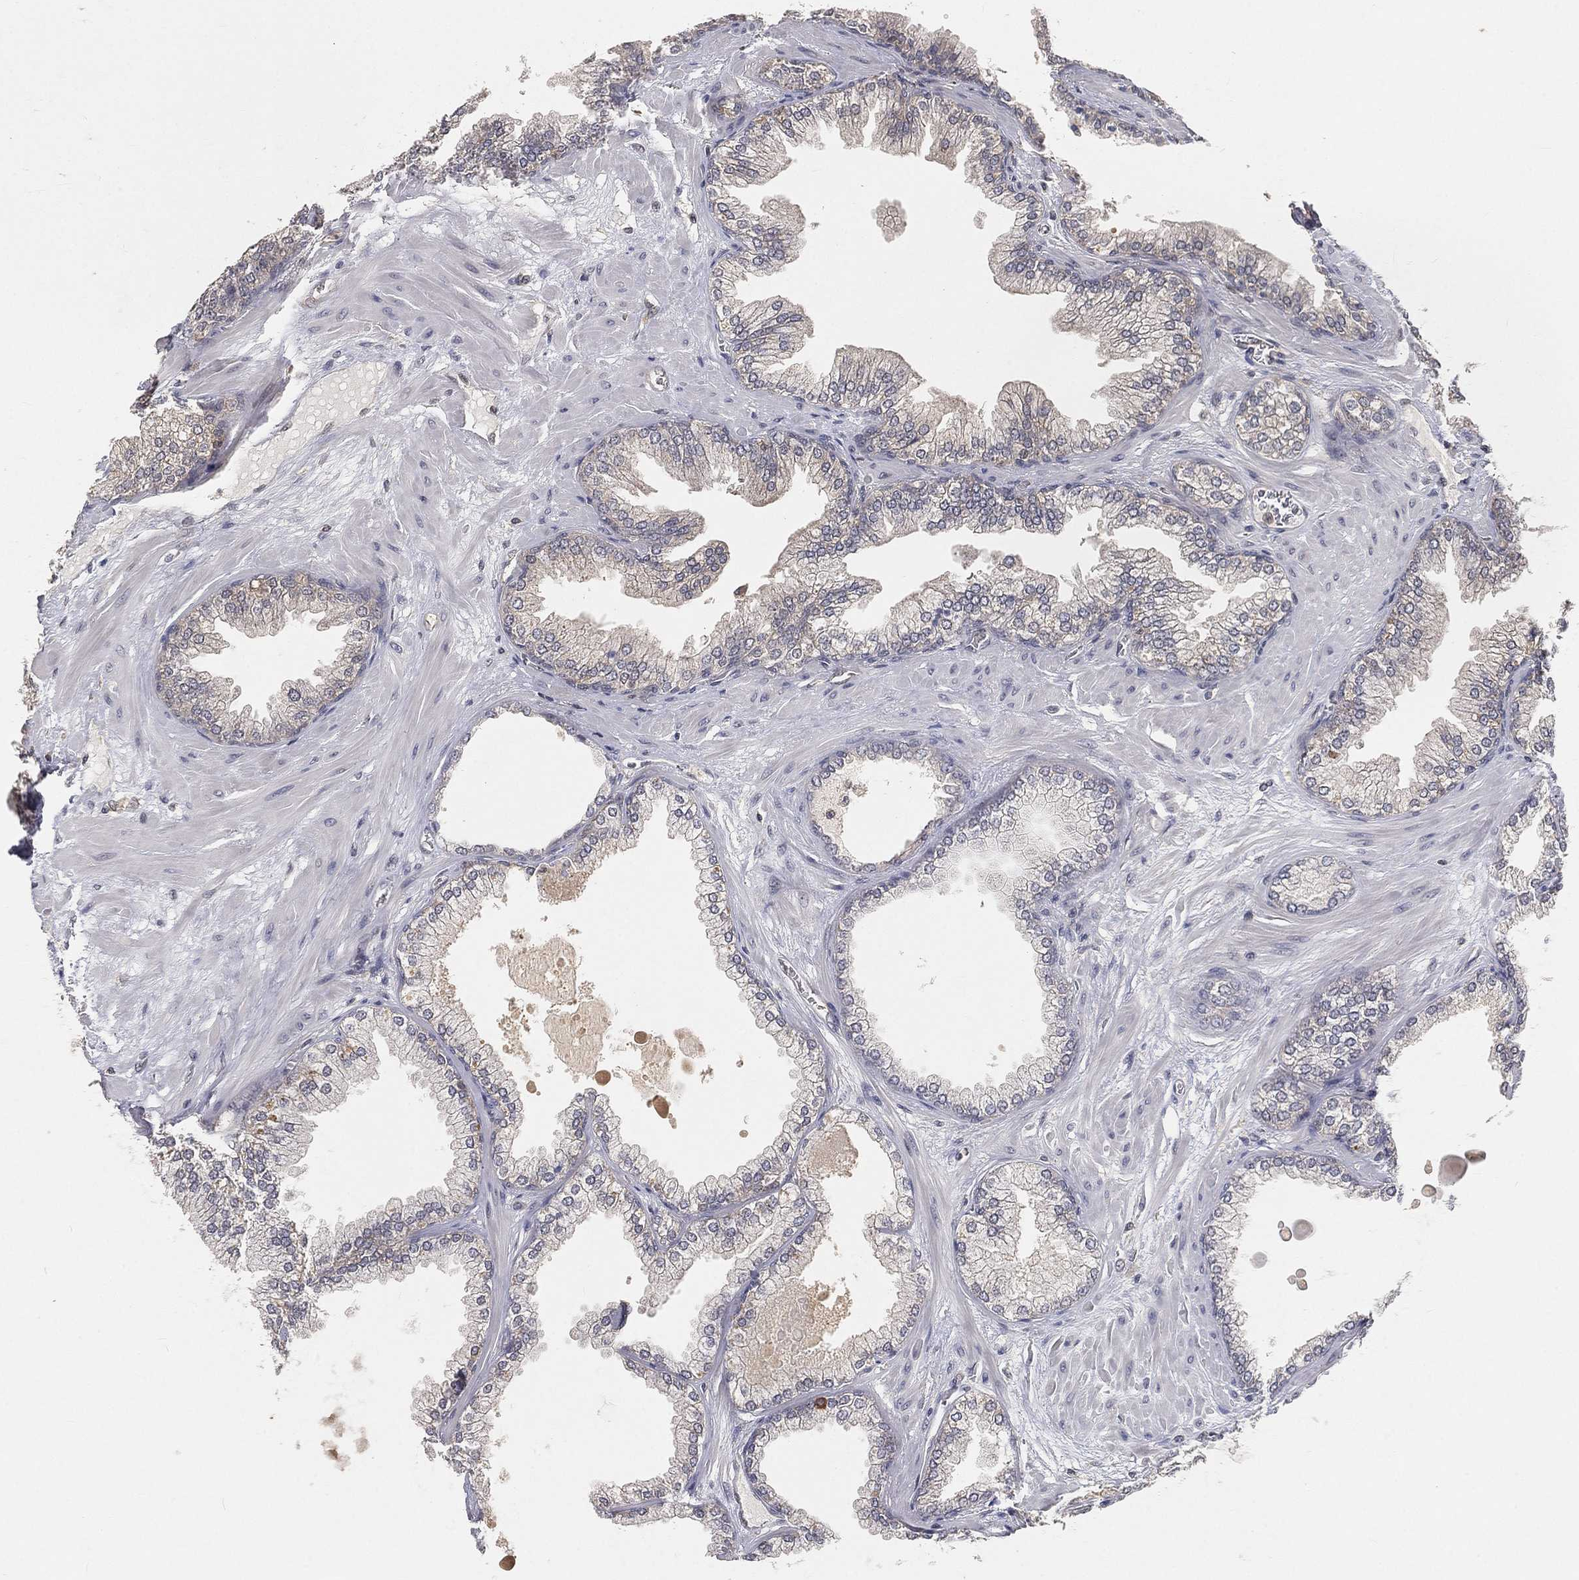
{"staining": {"intensity": "negative", "quantity": "none", "location": "none"}, "tissue": "prostate cancer", "cell_type": "Tumor cells", "image_type": "cancer", "snomed": [{"axis": "morphology", "description": "Adenocarcinoma, Low grade"}, {"axis": "topography", "description": "Prostate"}], "caption": "Immunohistochemistry photomicrograph of neoplastic tissue: human prostate cancer stained with DAB (3,3'-diaminobenzidine) demonstrates no significant protein staining in tumor cells.", "gene": "MAPK1", "patient": {"sex": "male", "age": 72}}